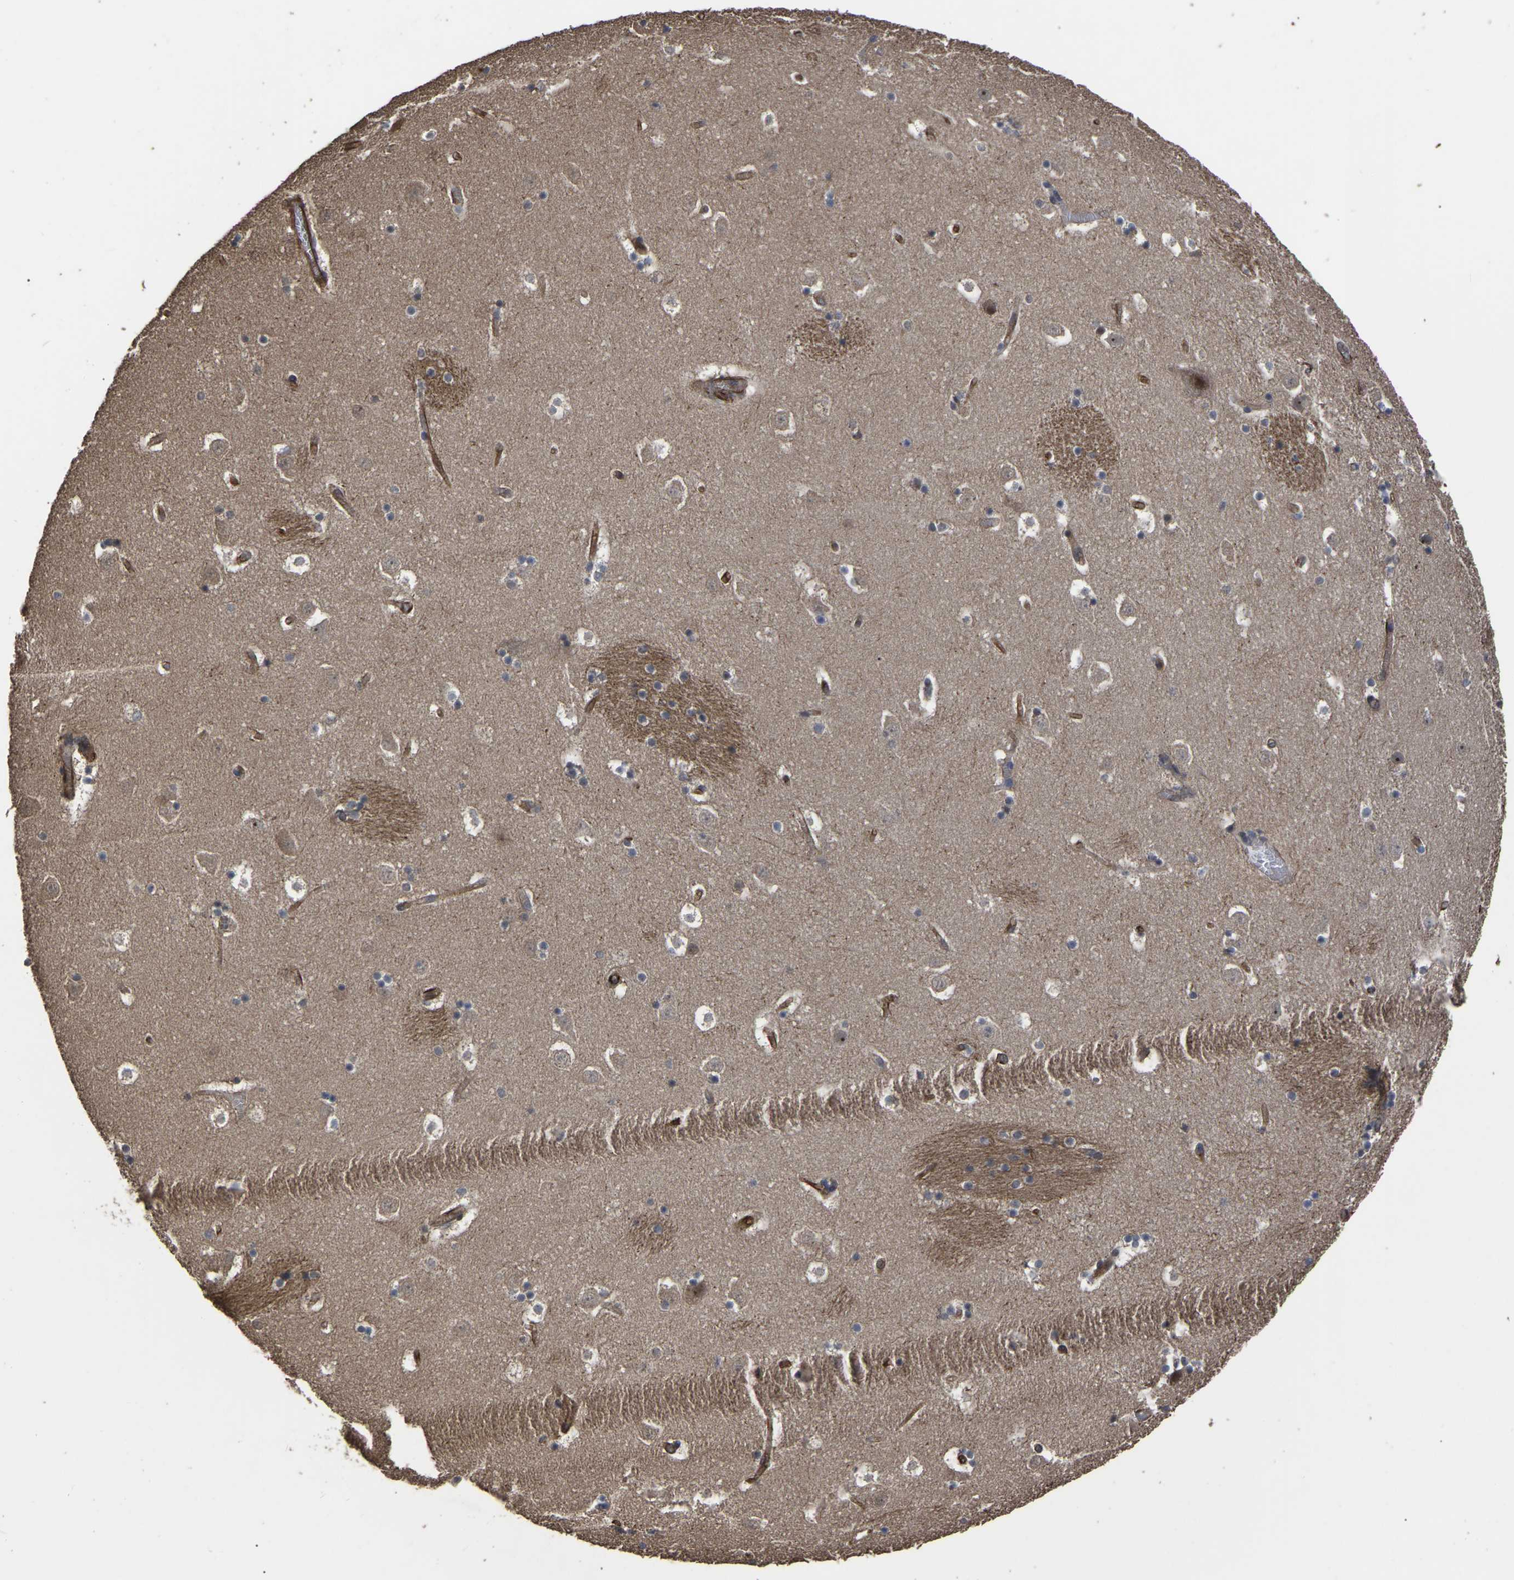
{"staining": {"intensity": "moderate", "quantity": "<25%", "location": "cytoplasmic/membranous,nuclear"}, "tissue": "caudate", "cell_type": "Glial cells", "image_type": "normal", "snomed": [{"axis": "morphology", "description": "Normal tissue, NOS"}, {"axis": "topography", "description": "Lateral ventricle wall"}], "caption": "Glial cells show low levels of moderate cytoplasmic/membranous,nuclear positivity in approximately <25% of cells in normal caudate.", "gene": "FAM161B", "patient": {"sex": "male", "age": 45}}